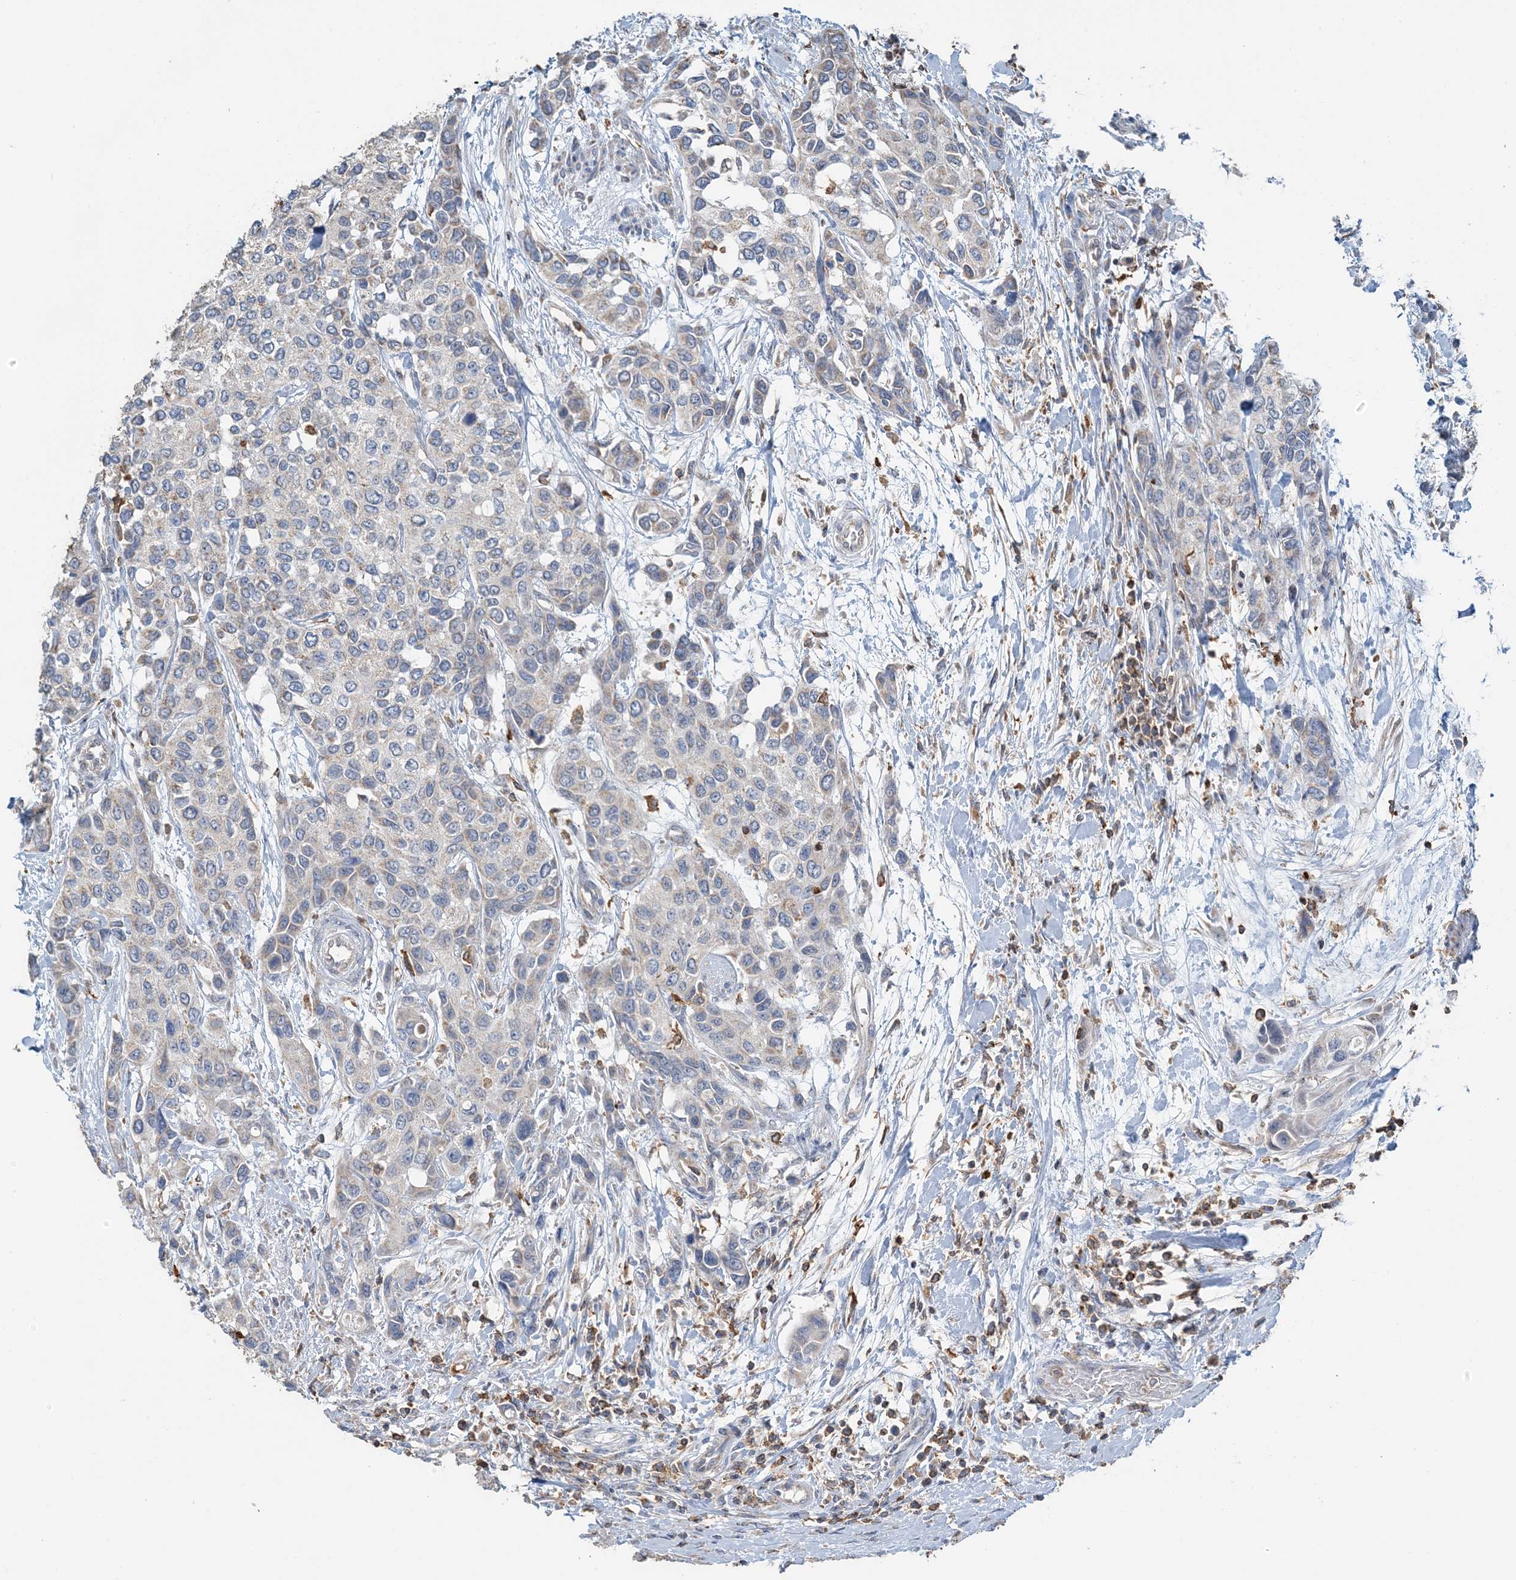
{"staining": {"intensity": "negative", "quantity": "none", "location": "none"}, "tissue": "urothelial cancer", "cell_type": "Tumor cells", "image_type": "cancer", "snomed": [{"axis": "morphology", "description": "Normal tissue, NOS"}, {"axis": "morphology", "description": "Urothelial carcinoma, High grade"}, {"axis": "topography", "description": "Vascular tissue"}, {"axis": "topography", "description": "Urinary bladder"}], "caption": "Photomicrograph shows no protein positivity in tumor cells of urothelial carcinoma (high-grade) tissue. (DAB IHC with hematoxylin counter stain).", "gene": "TMLHE", "patient": {"sex": "female", "age": 56}}